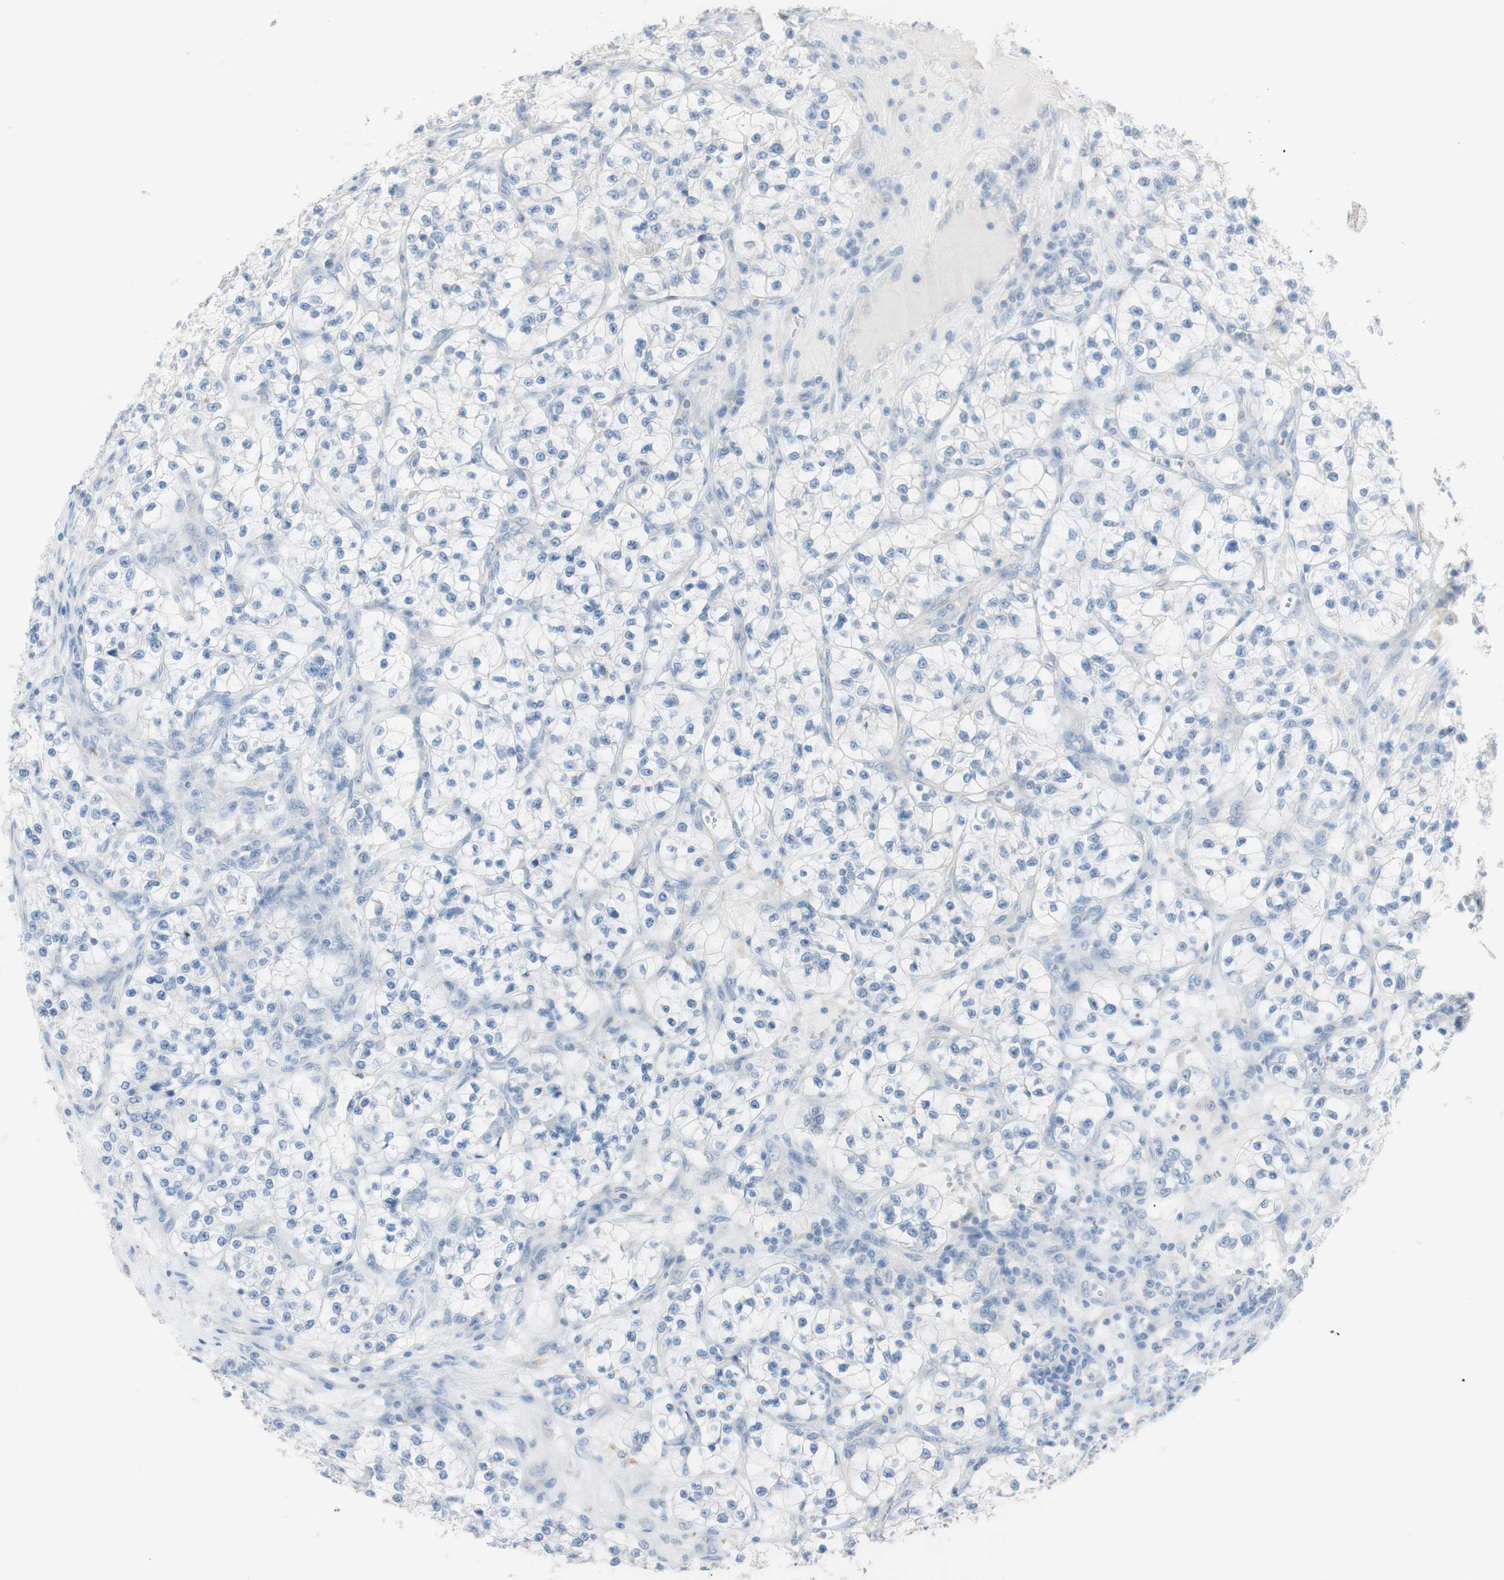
{"staining": {"intensity": "negative", "quantity": "none", "location": "none"}, "tissue": "renal cancer", "cell_type": "Tumor cells", "image_type": "cancer", "snomed": [{"axis": "morphology", "description": "Adenocarcinoma, NOS"}, {"axis": "topography", "description": "Kidney"}], "caption": "A high-resolution photomicrograph shows IHC staining of renal adenocarcinoma, which displays no significant staining in tumor cells.", "gene": "ART3", "patient": {"sex": "female", "age": 57}}